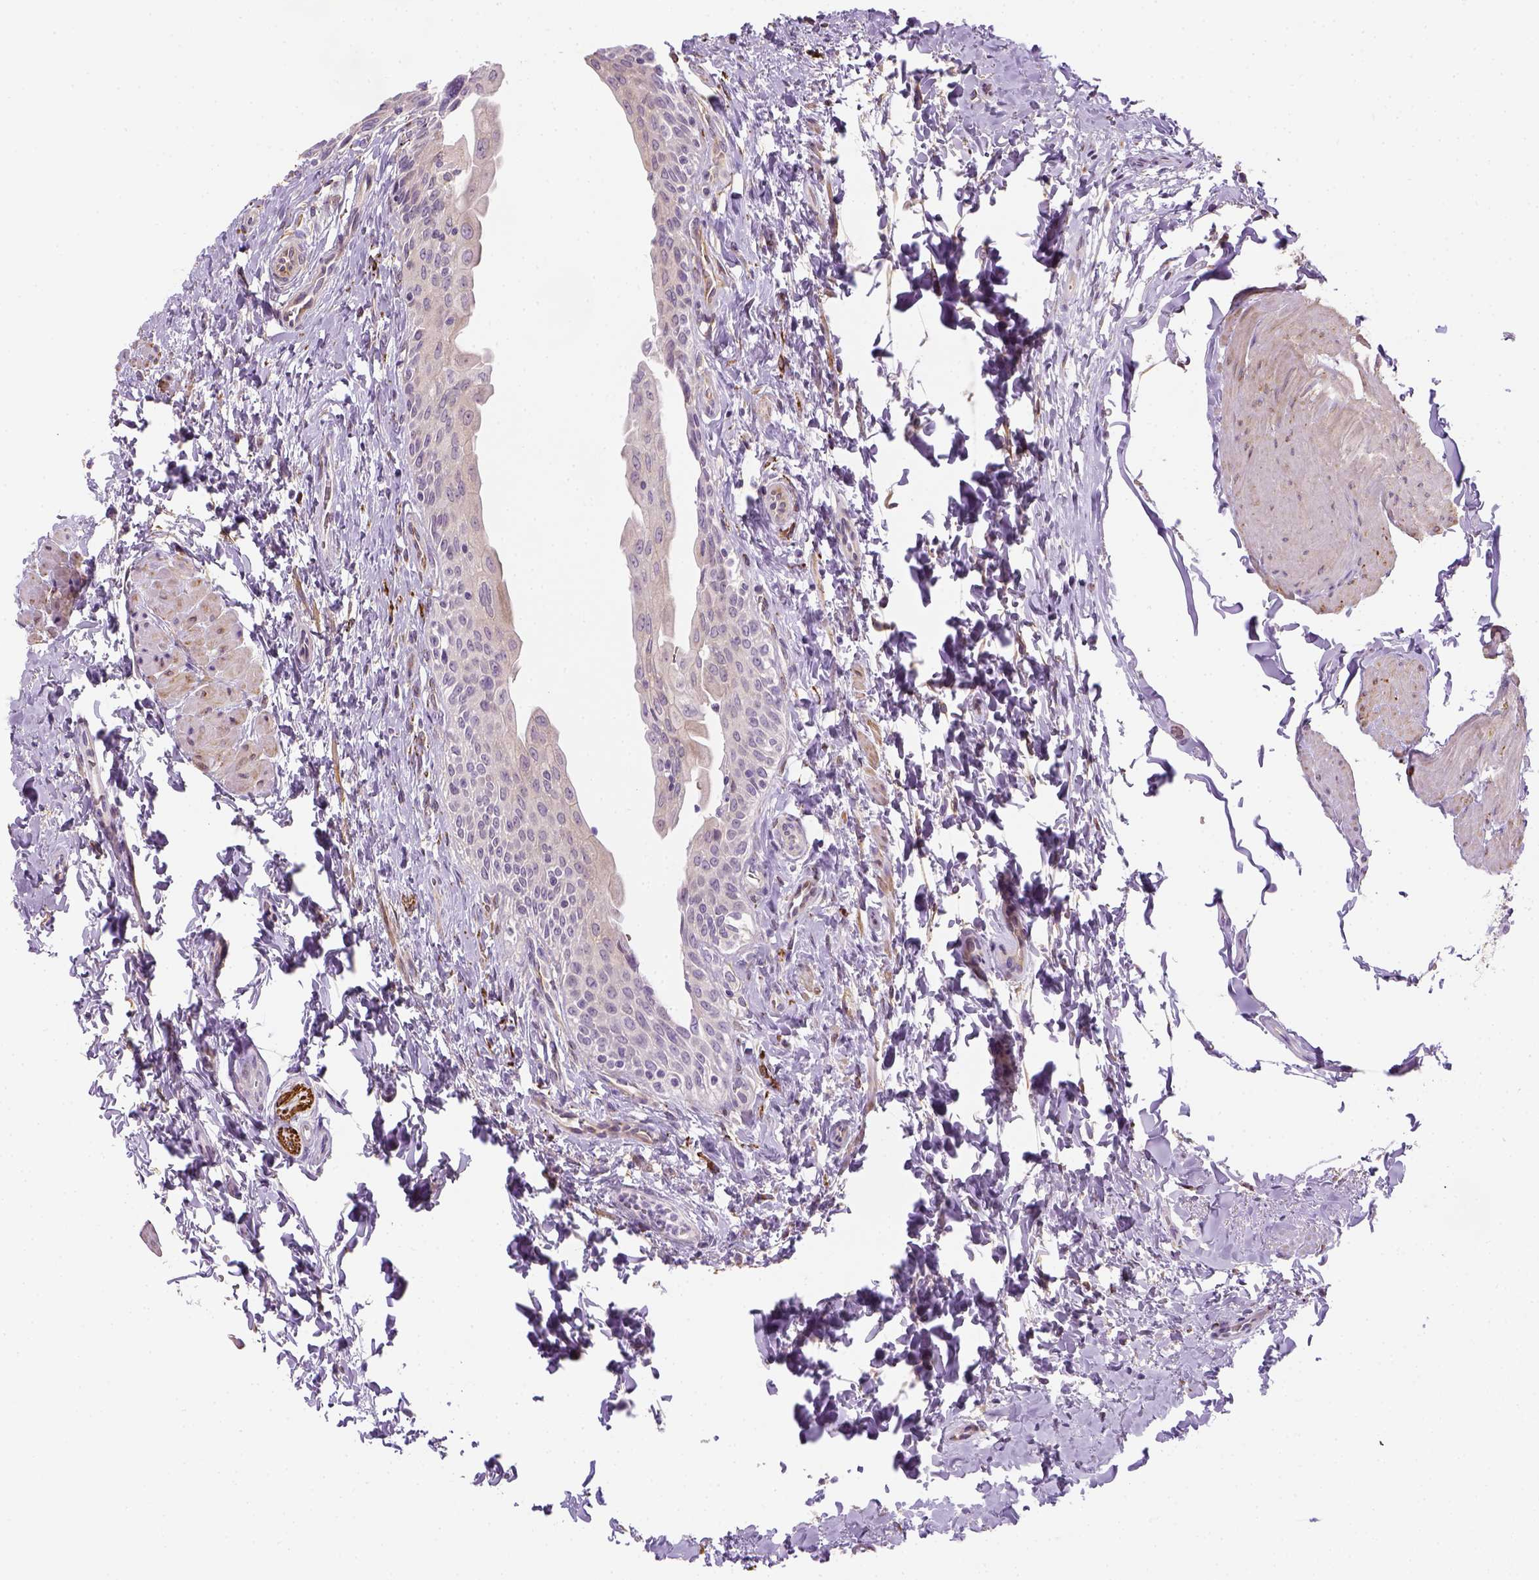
{"staining": {"intensity": "negative", "quantity": "none", "location": "none"}, "tissue": "urinary bladder", "cell_type": "Urothelial cells", "image_type": "normal", "snomed": [{"axis": "morphology", "description": "Normal tissue, NOS"}, {"axis": "topography", "description": "Urinary bladder"}], "caption": "Histopathology image shows no significant protein positivity in urothelial cells of benign urinary bladder.", "gene": "CACNB1", "patient": {"sex": "male", "age": 56}}